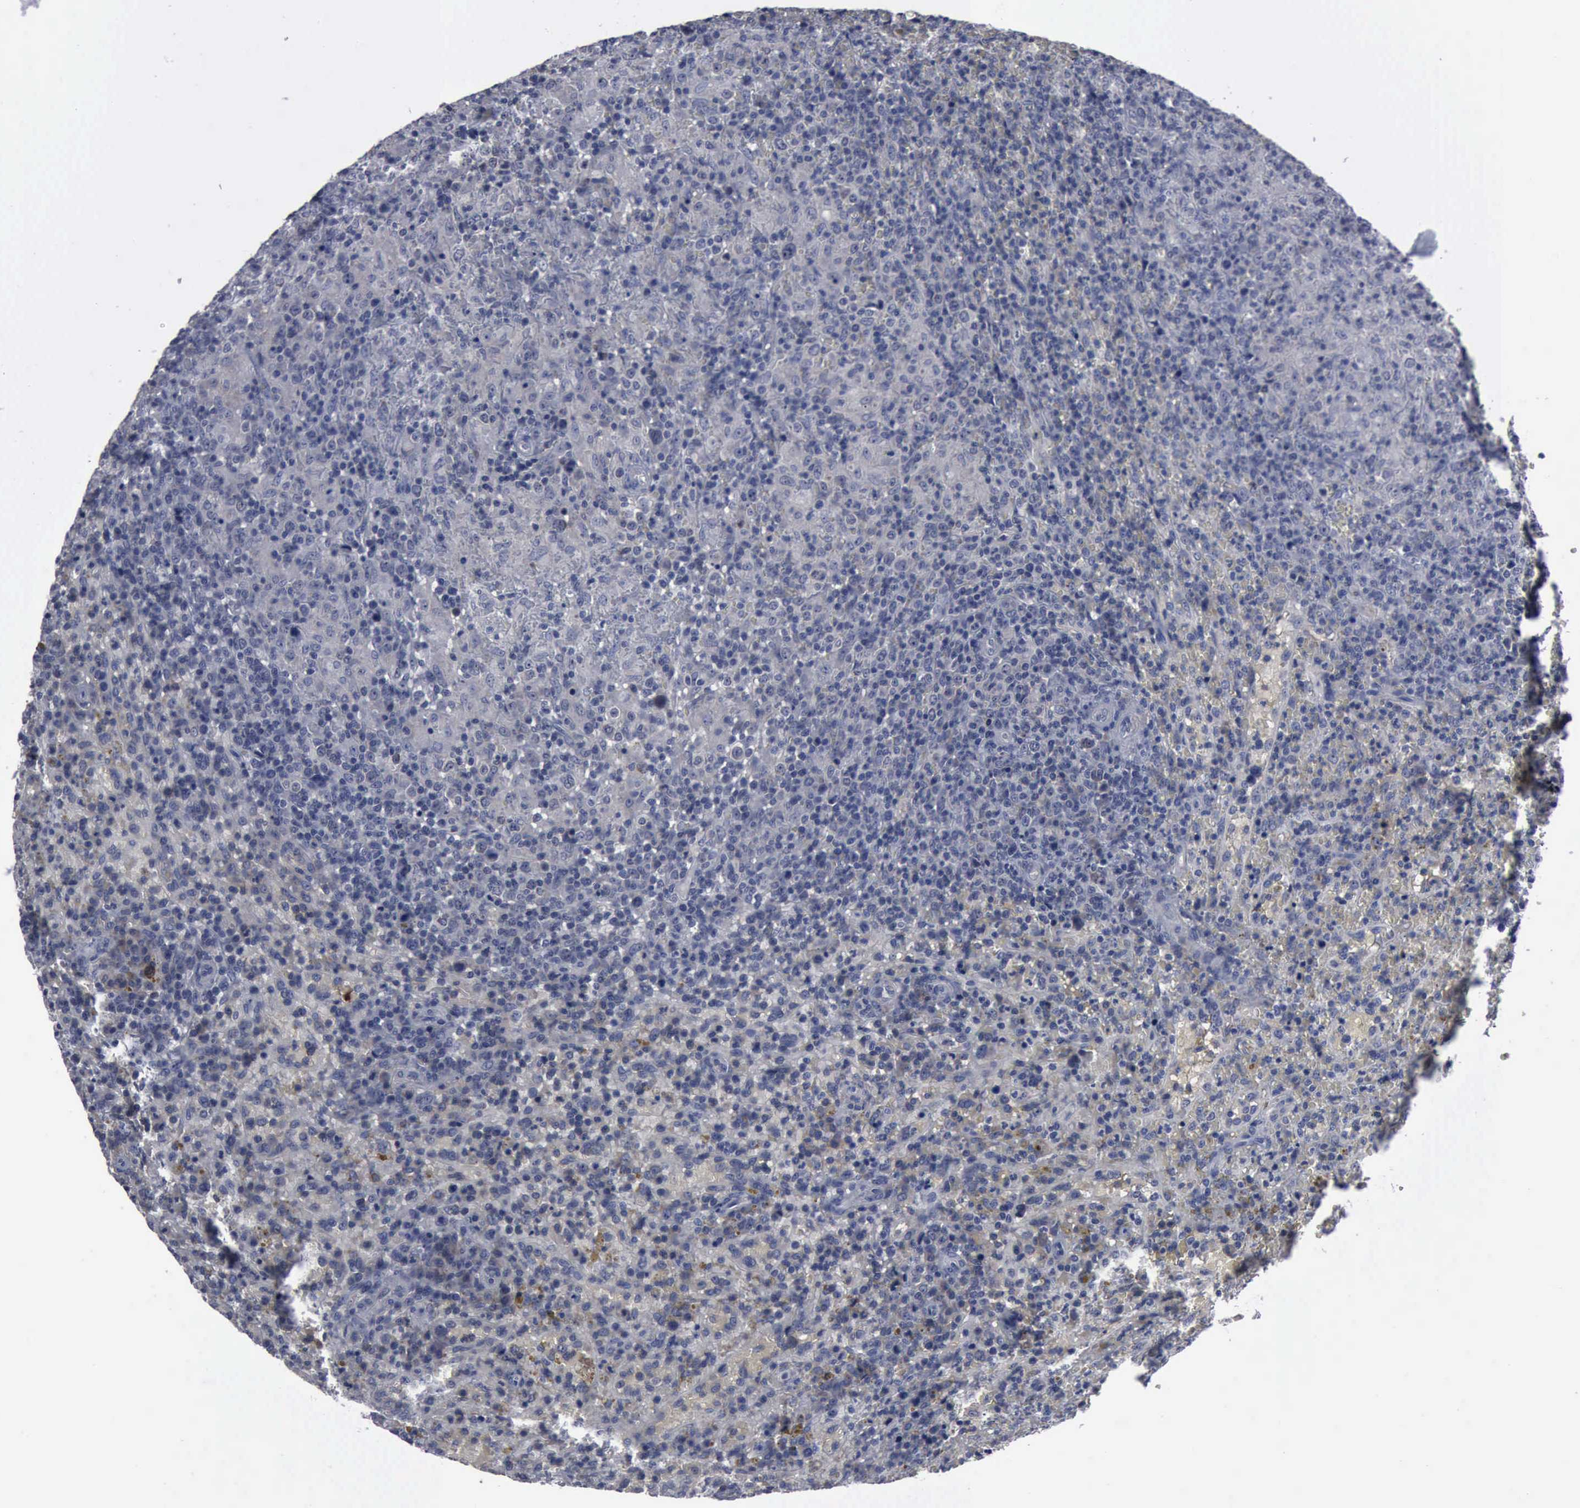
{"staining": {"intensity": "negative", "quantity": "none", "location": "none"}, "tissue": "lymphoma", "cell_type": "Tumor cells", "image_type": "cancer", "snomed": [{"axis": "morphology", "description": "Malignant lymphoma, non-Hodgkin's type, High grade"}, {"axis": "topography", "description": "Spleen"}, {"axis": "topography", "description": "Lymph node"}], "caption": "Tumor cells show no significant protein staining in lymphoma.", "gene": "MYO18B", "patient": {"sex": "female", "age": 70}}